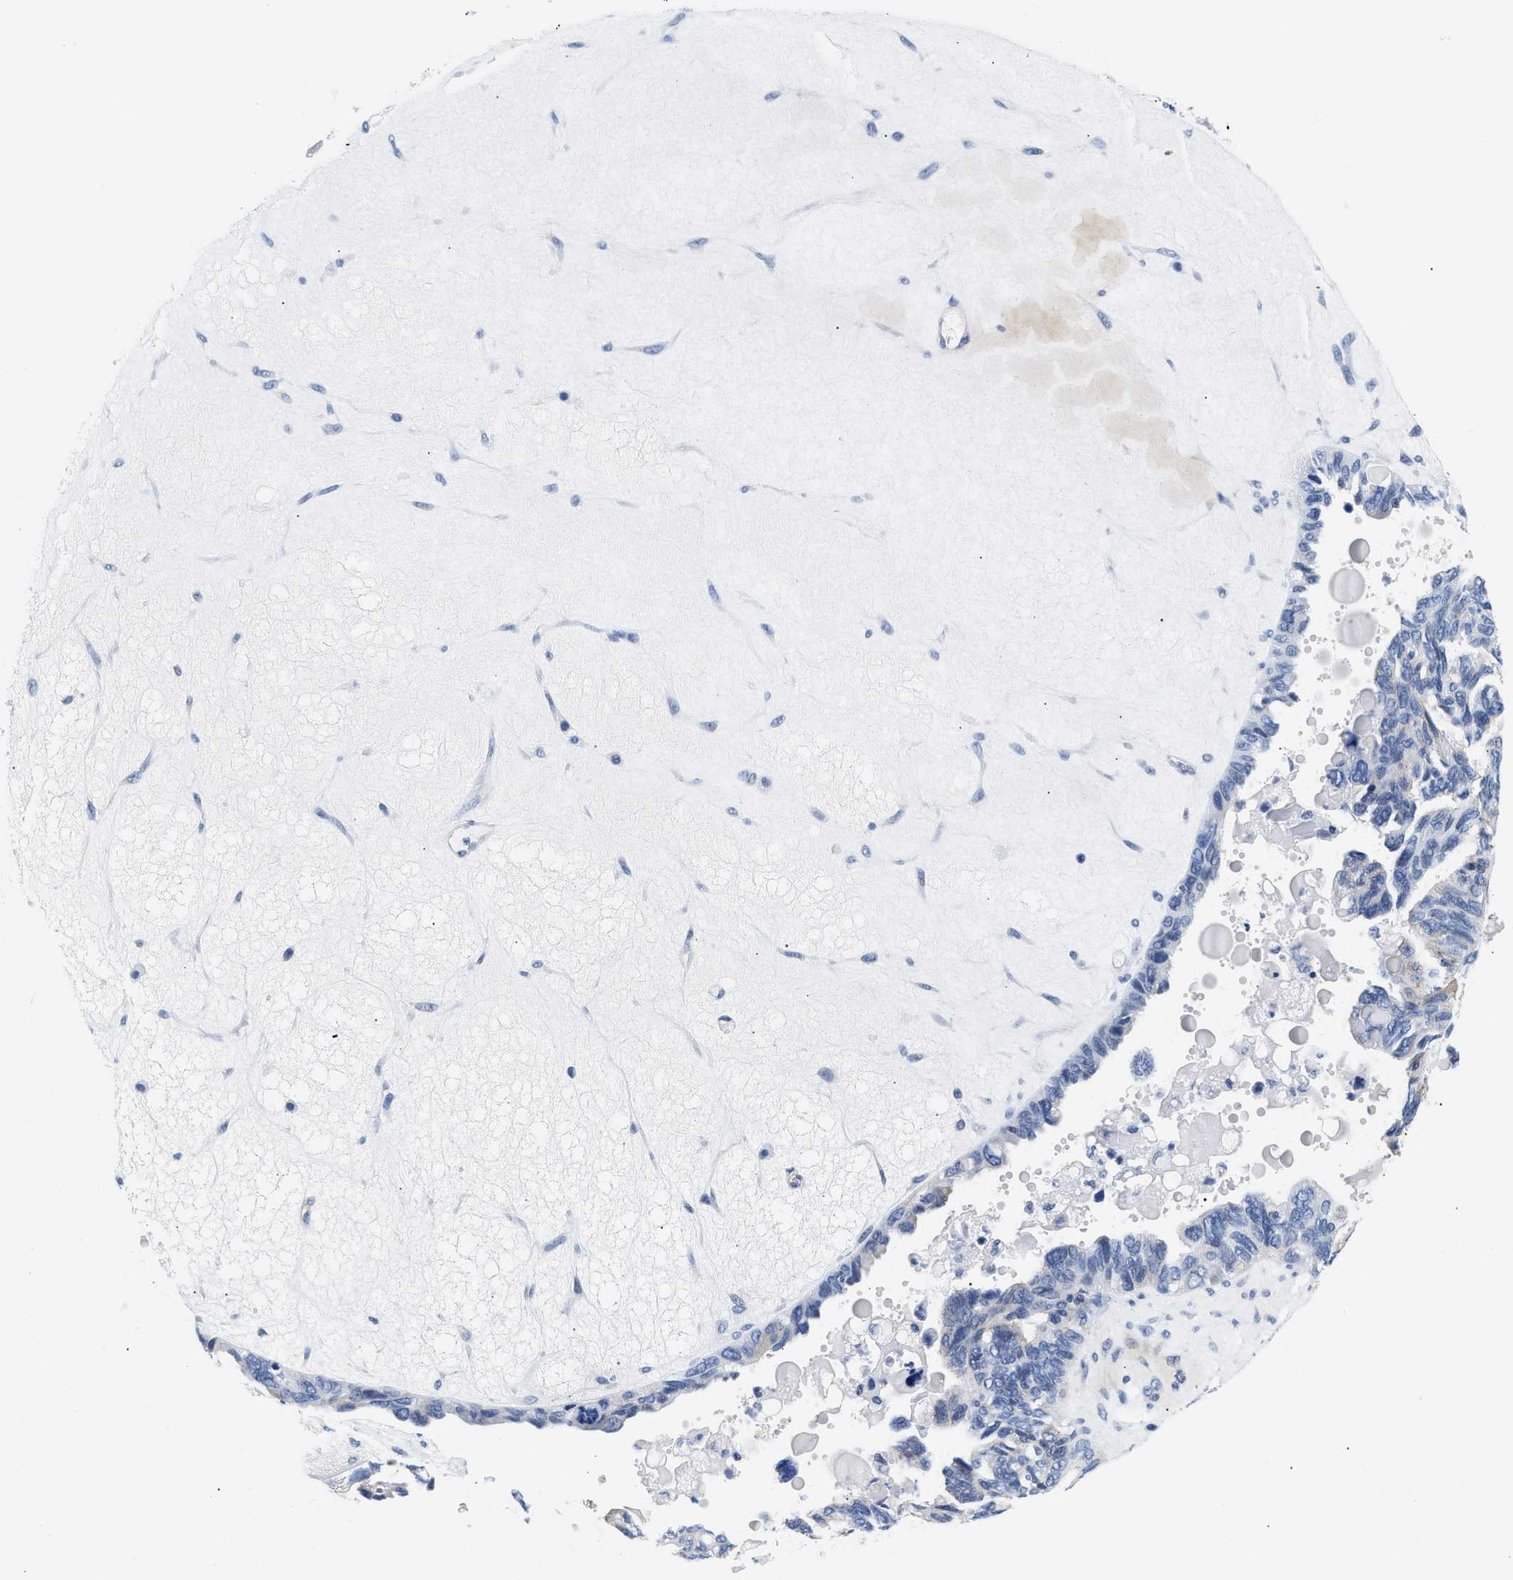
{"staining": {"intensity": "negative", "quantity": "none", "location": "none"}, "tissue": "ovarian cancer", "cell_type": "Tumor cells", "image_type": "cancer", "snomed": [{"axis": "morphology", "description": "Cystadenocarcinoma, serous, NOS"}, {"axis": "topography", "description": "Ovary"}], "caption": "Tumor cells are negative for protein expression in human ovarian cancer. (DAB immunohistochemistry with hematoxylin counter stain).", "gene": "TRIM29", "patient": {"sex": "female", "age": 79}}